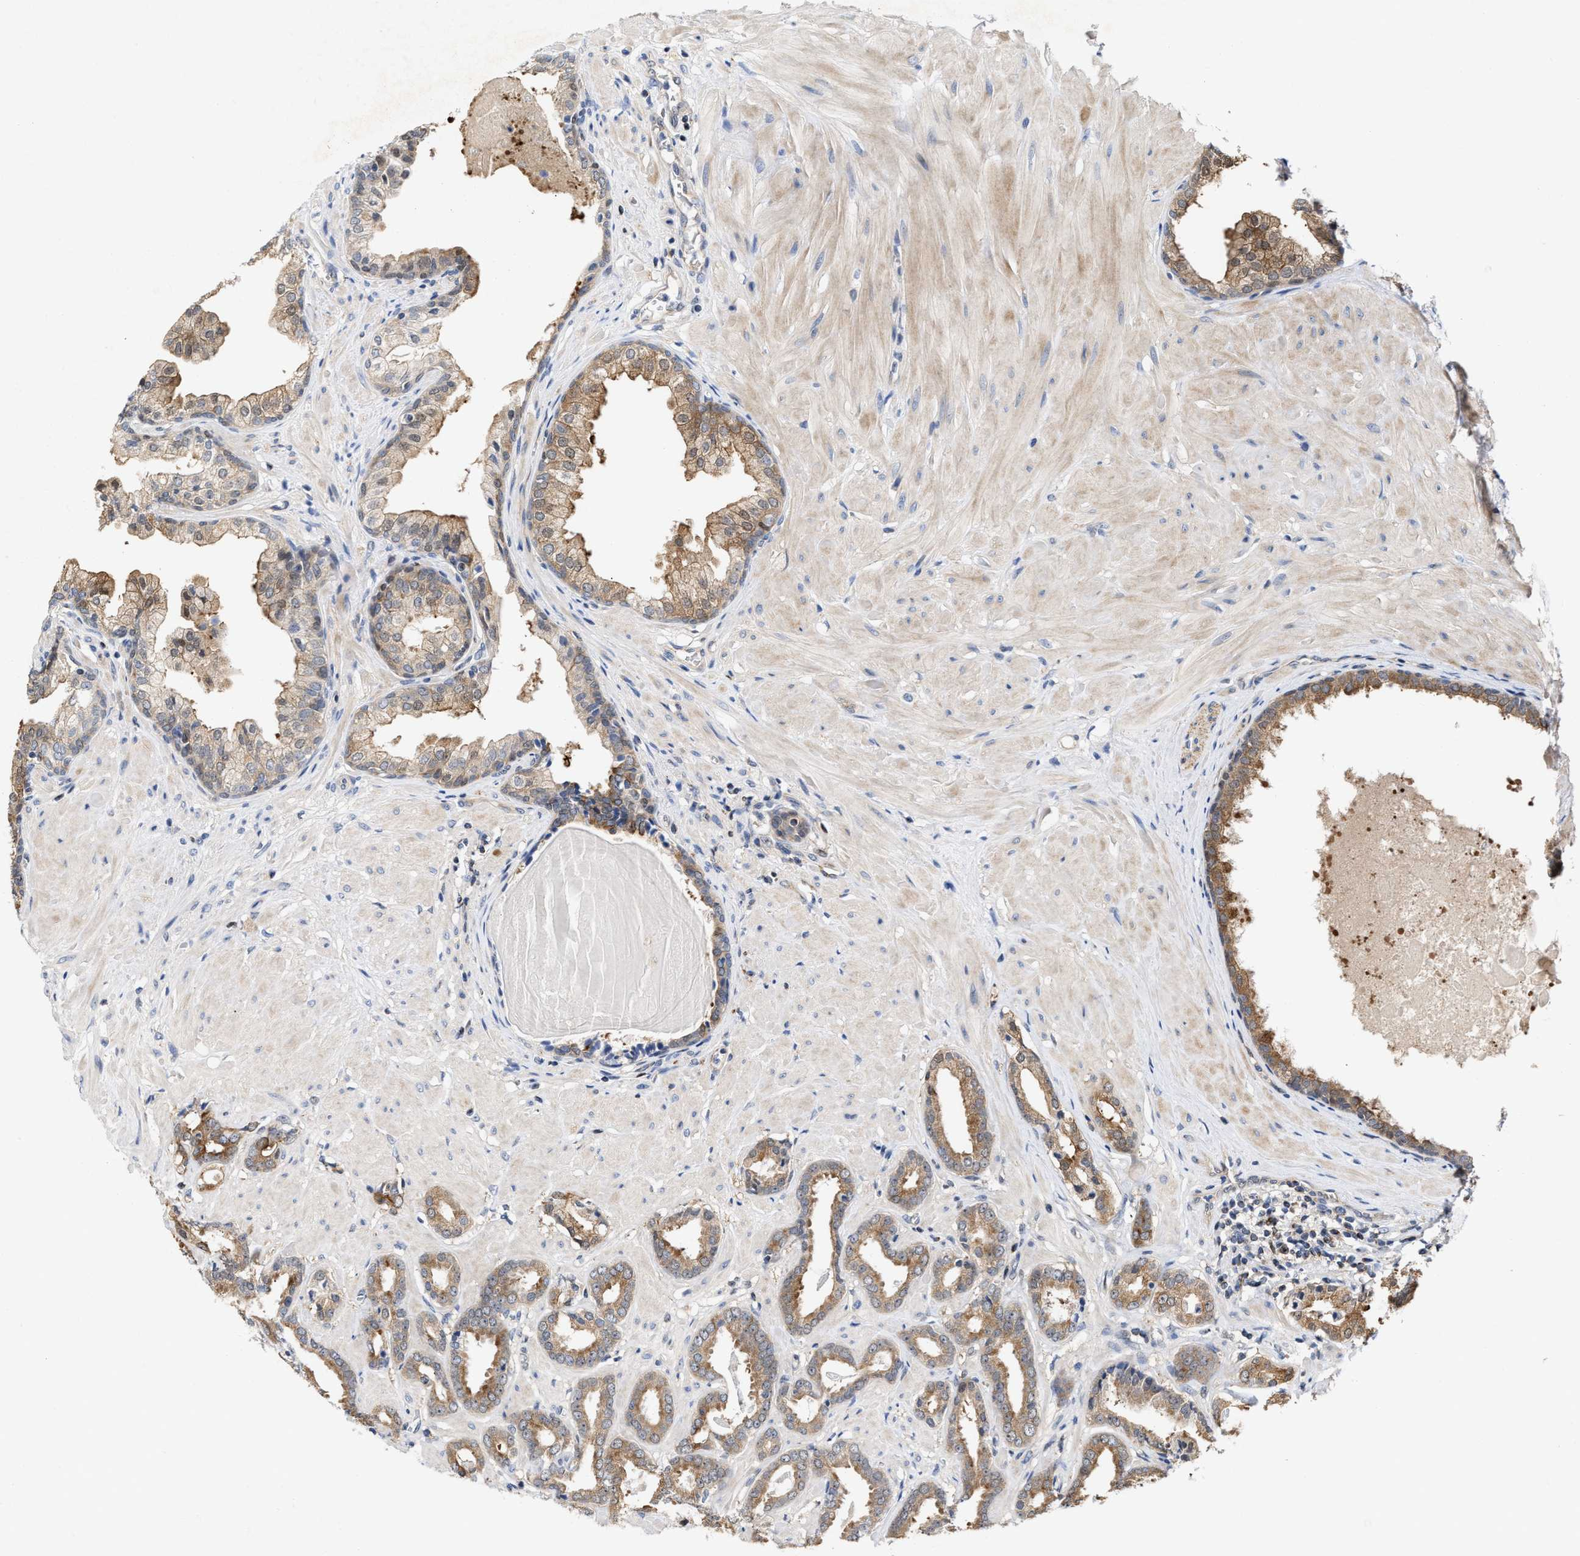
{"staining": {"intensity": "moderate", "quantity": "25%-75%", "location": "cytoplasmic/membranous"}, "tissue": "prostate cancer", "cell_type": "Tumor cells", "image_type": "cancer", "snomed": [{"axis": "morphology", "description": "Adenocarcinoma, Low grade"}, {"axis": "topography", "description": "Prostate"}], "caption": "Immunohistochemistry (DAB) staining of human prostate cancer (adenocarcinoma (low-grade)) reveals moderate cytoplasmic/membranous protein positivity in about 25%-75% of tumor cells.", "gene": "BBLN", "patient": {"sex": "male", "age": 53}}